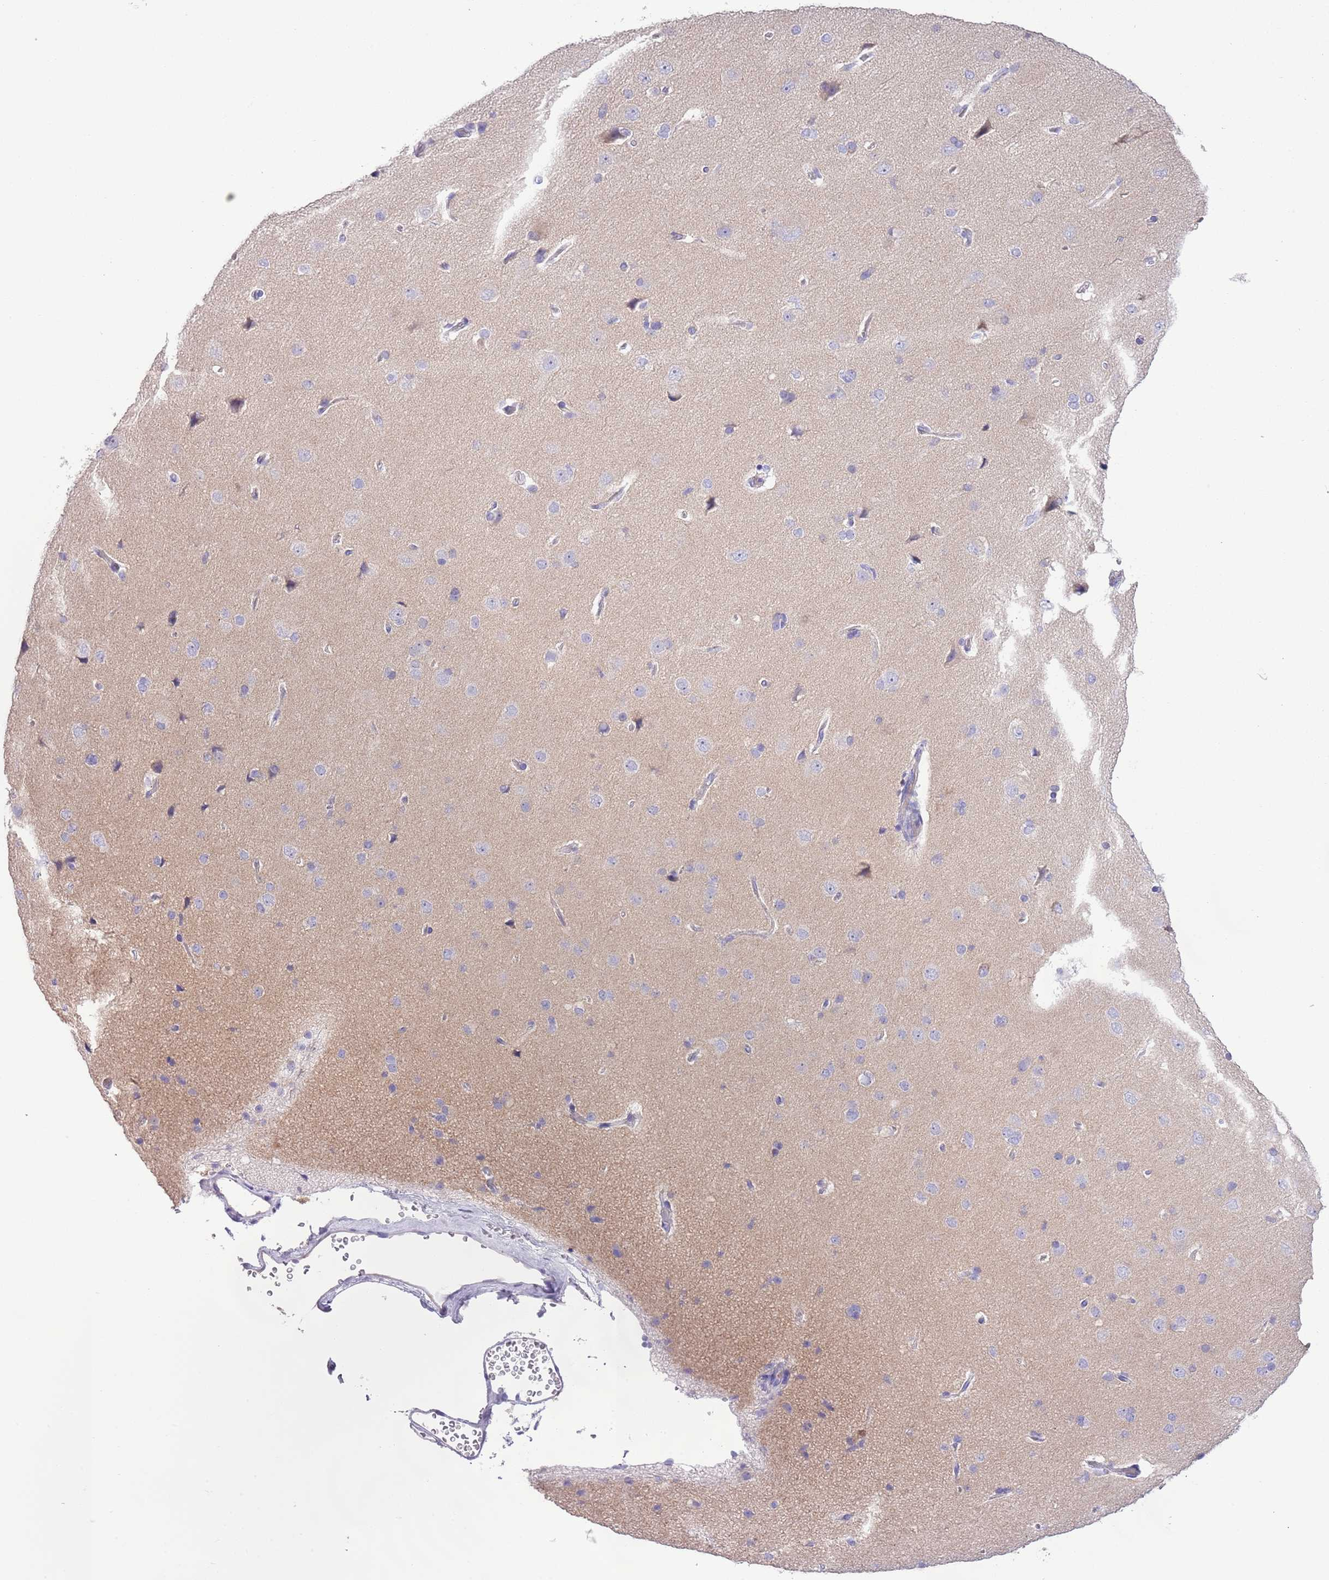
{"staining": {"intensity": "negative", "quantity": "none", "location": "none"}, "tissue": "cerebral cortex", "cell_type": "Endothelial cells", "image_type": "normal", "snomed": [{"axis": "morphology", "description": "Normal tissue, NOS"}, {"axis": "topography", "description": "Cerebral cortex"}], "caption": "Immunohistochemistry photomicrograph of normal cerebral cortex: human cerebral cortex stained with DAB shows no significant protein positivity in endothelial cells.", "gene": "CLEC2A", "patient": {"sex": "male", "age": 62}}